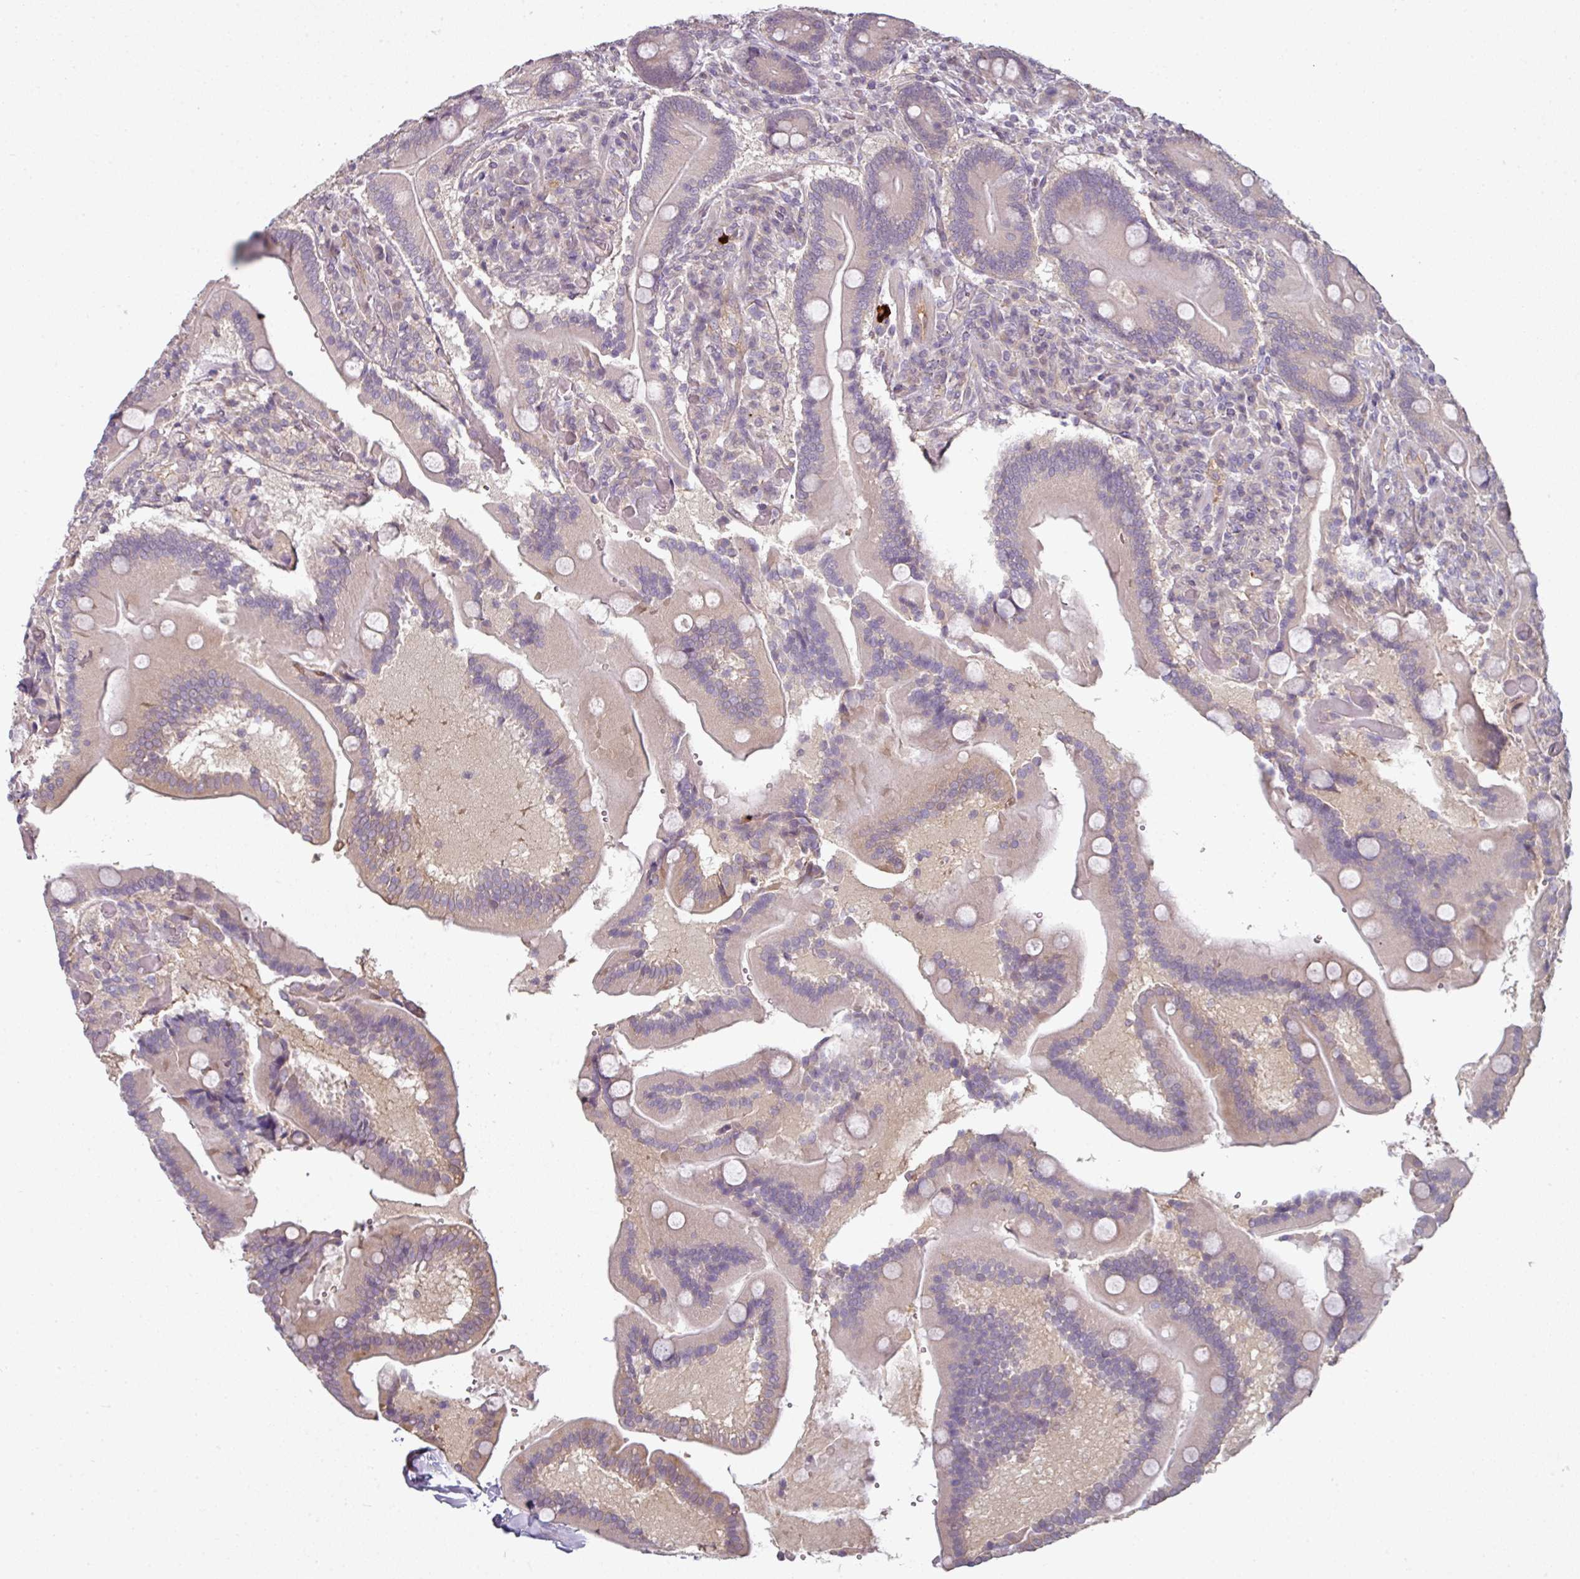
{"staining": {"intensity": "weak", "quantity": "25%-75%", "location": "cytoplasmic/membranous"}, "tissue": "duodenum", "cell_type": "Glandular cells", "image_type": "normal", "snomed": [{"axis": "morphology", "description": "Normal tissue, NOS"}, {"axis": "topography", "description": "Duodenum"}], "caption": "Normal duodenum exhibits weak cytoplasmic/membranous expression in approximately 25%-75% of glandular cells, visualized by immunohistochemistry.", "gene": "C19orf33", "patient": {"sex": "female", "age": 62}}